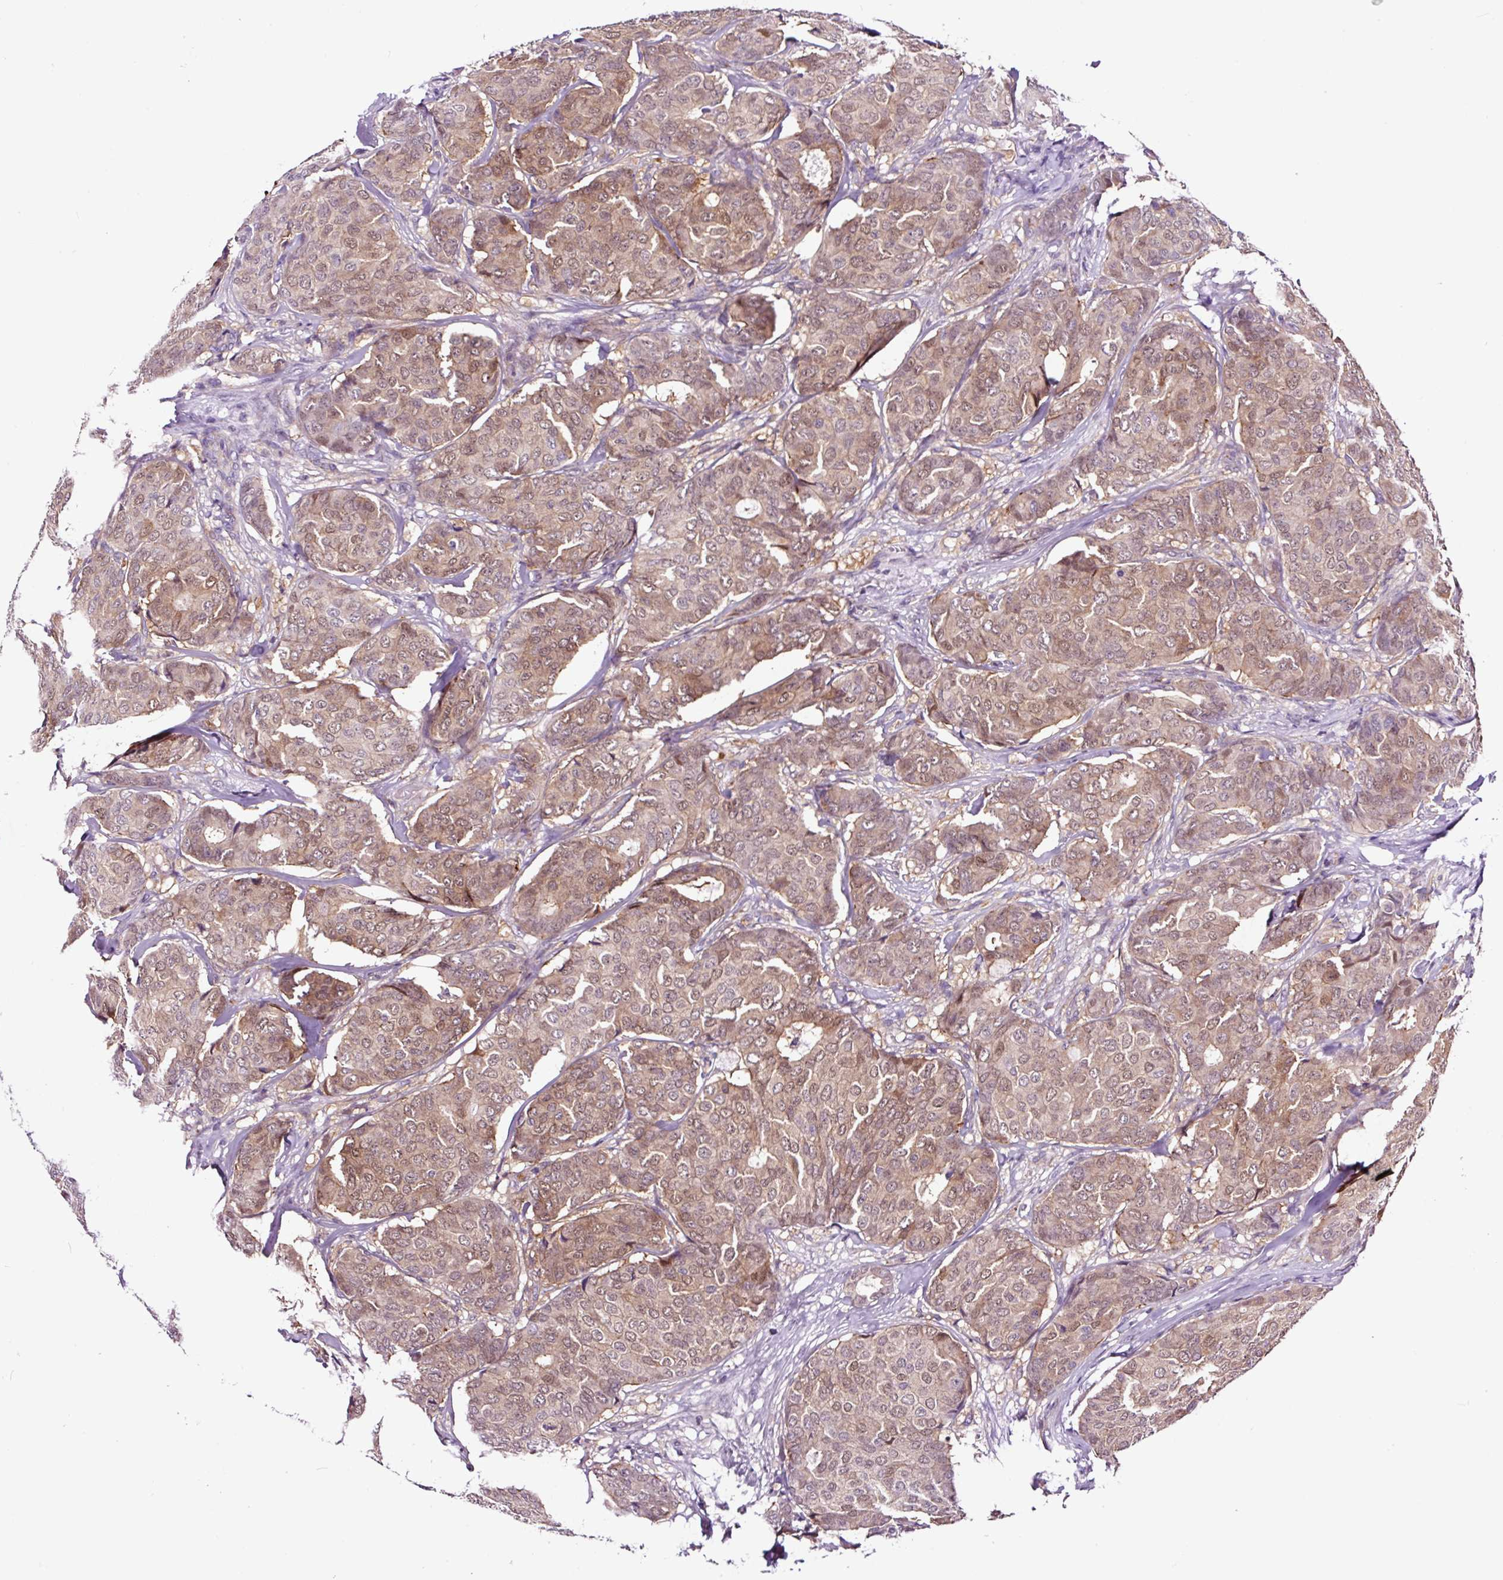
{"staining": {"intensity": "moderate", "quantity": ">75%", "location": "cytoplasmic/membranous,nuclear"}, "tissue": "breast cancer", "cell_type": "Tumor cells", "image_type": "cancer", "snomed": [{"axis": "morphology", "description": "Duct carcinoma"}, {"axis": "topography", "description": "Breast"}], "caption": "A photomicrograph of human breast cancer (infiltrating ductal carcinoma) stained for a protein displays moderate cytoplasmic/membranous and nuclear brown staining in tumor cells. Immunohistochemistry stains the protein in brown and the nuclei are stained blue.", "gene": "TAFA3", "patient": {"sex": "female", "age": 75}}